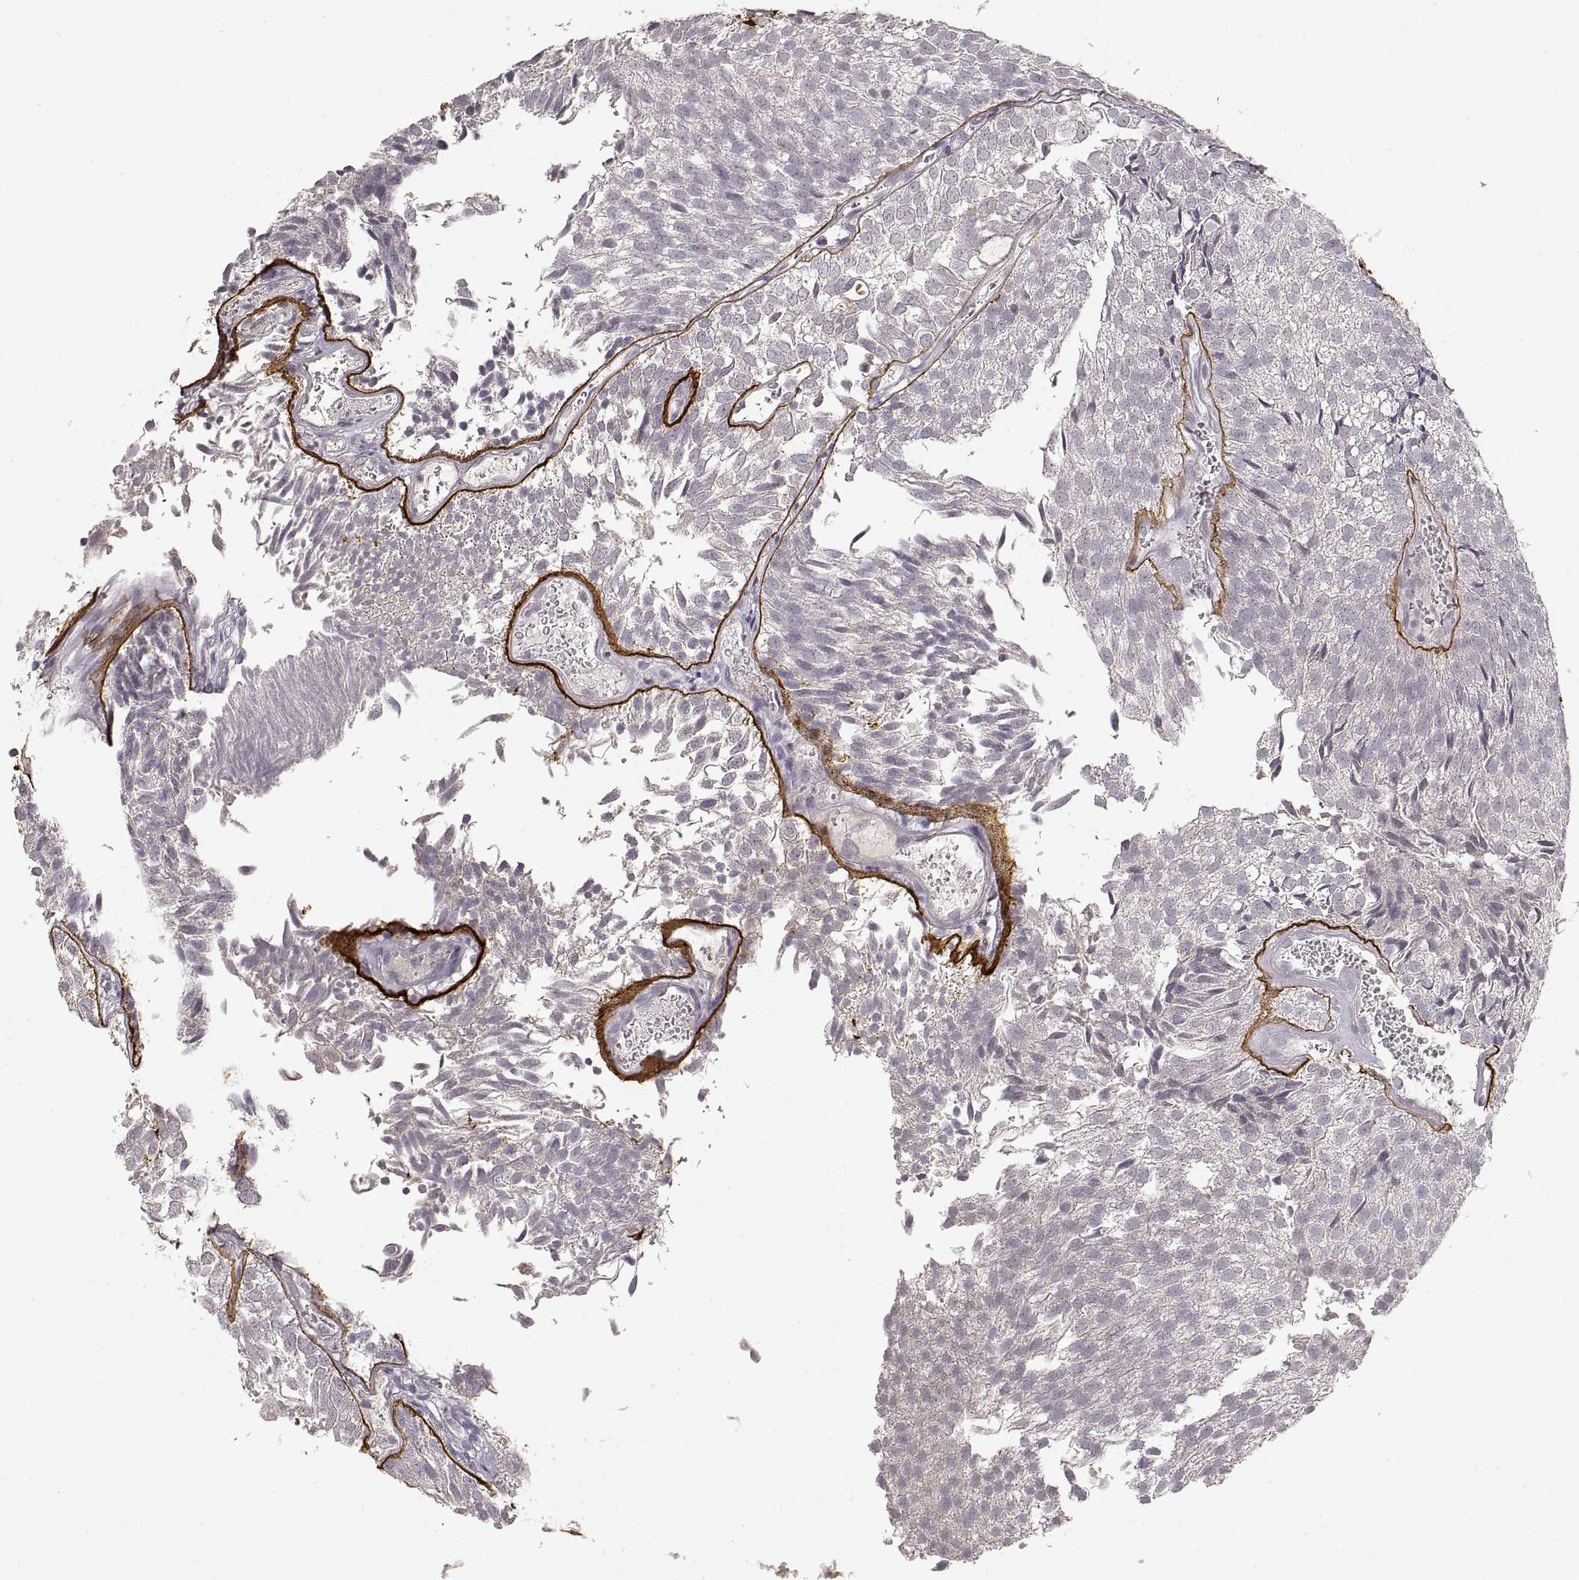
{"staining": {"intensity": "negative", "quantity": "none", "location": "none"}, "tissue": "urothelial cancer", "cell_type": "Tumor cells", "image_type": "cancer", "snomed": [{"axis": "morphology", "description": "Urothelial carcinoma, Low grade"}, {"axis": "topography", "description": "Urinary bladder"}], "caption": "Immunohistochemistry (IHC) photomicrograph of urothelial cancer stained for a protein (brown), which demonstrates no expression in tumor cells.", "gene": "LAMC2", "patient": {"sex": "male", "age": 52}}